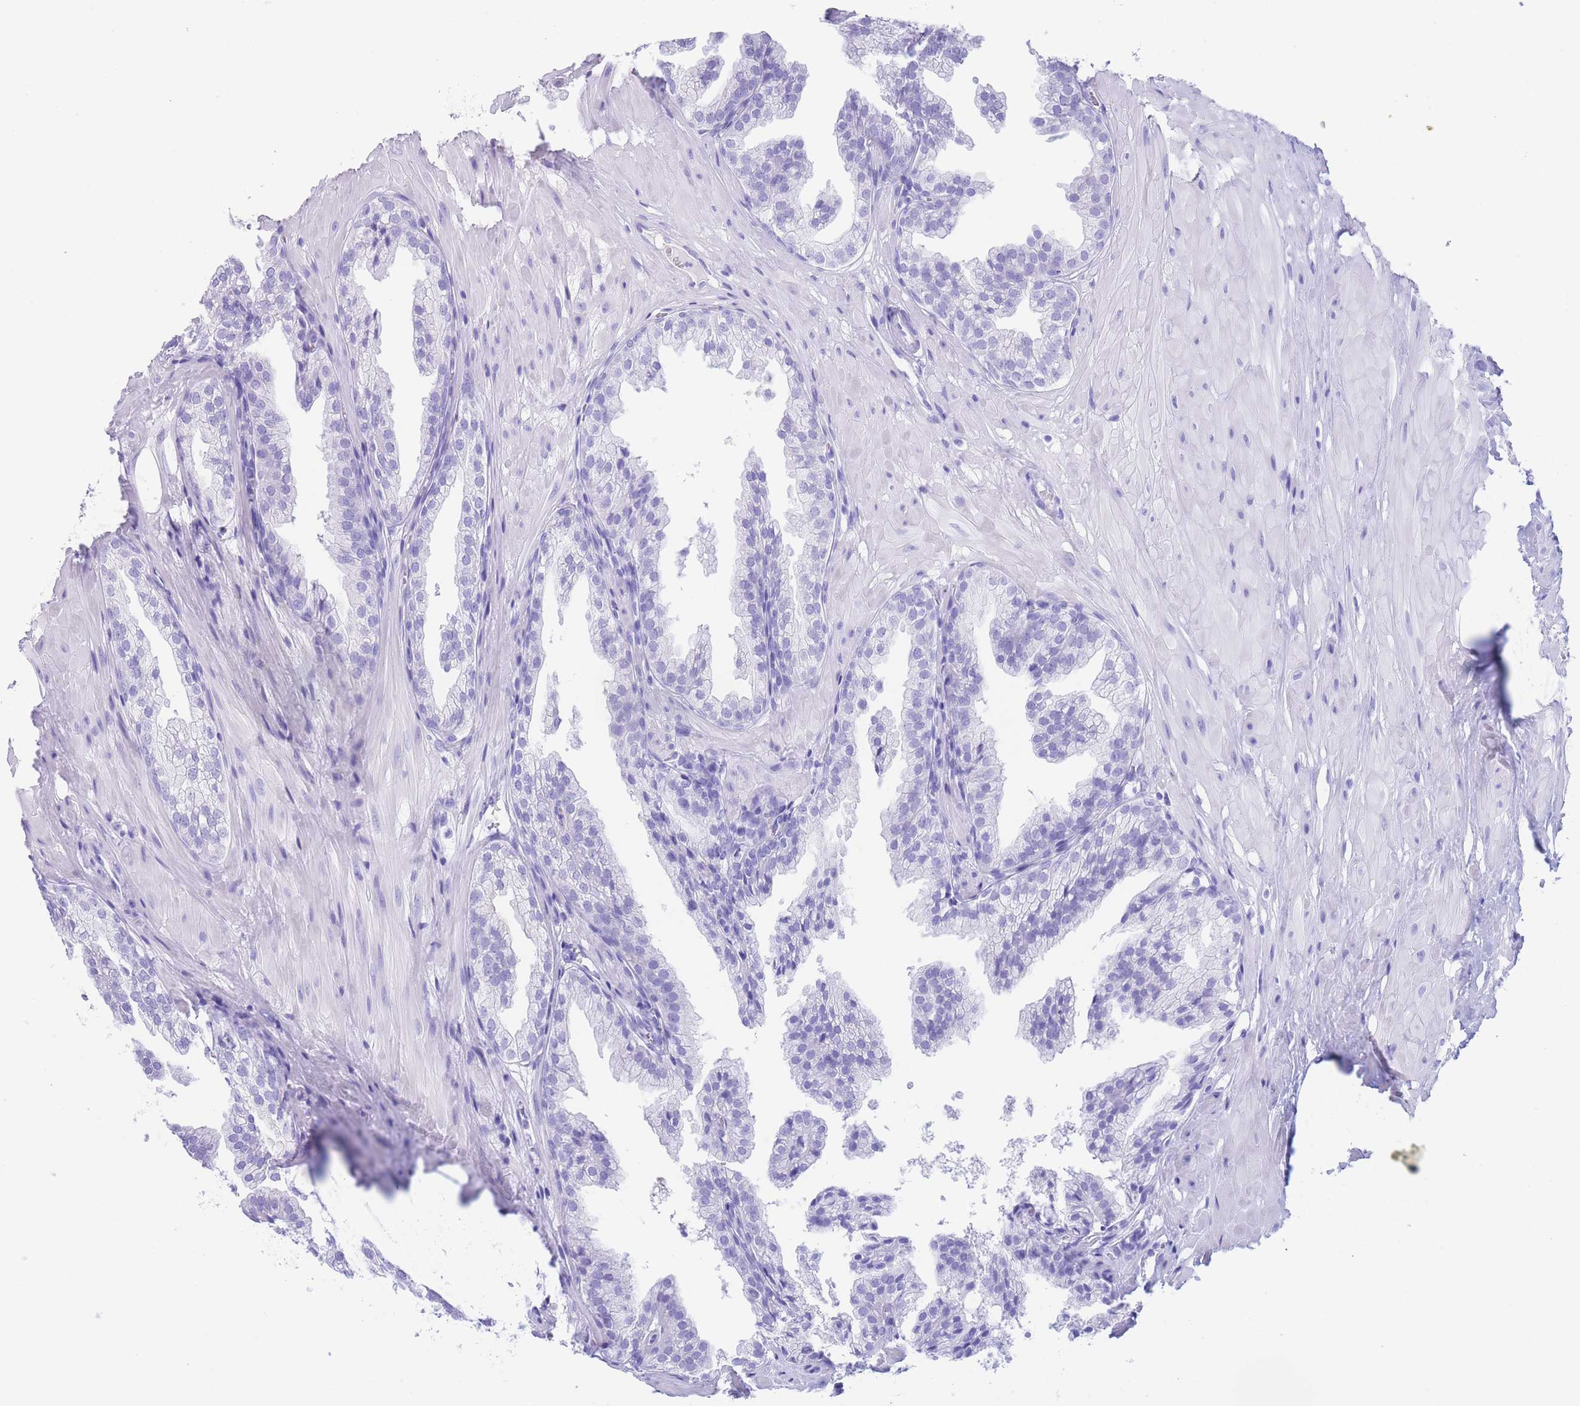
{"staining": {"intensity": "negative", "quantity": "none", "location": "none"}, "tissue": "prostate", "cell_type": "Glandular cells", "image_type": "normal", "snomed": [{"axis": "morphology", "description": "Normal tissue, NOS"}, {"axis": "topography", "description": "Prostate"}, {"axis": "topography", "description": "Peripheral nerve tissue"}], "caption": "Glandular cells are negative for protein expression in benign human prostate.", "gene": "SLCO1B1", "patient": {"sex": "male", "age": 55}}